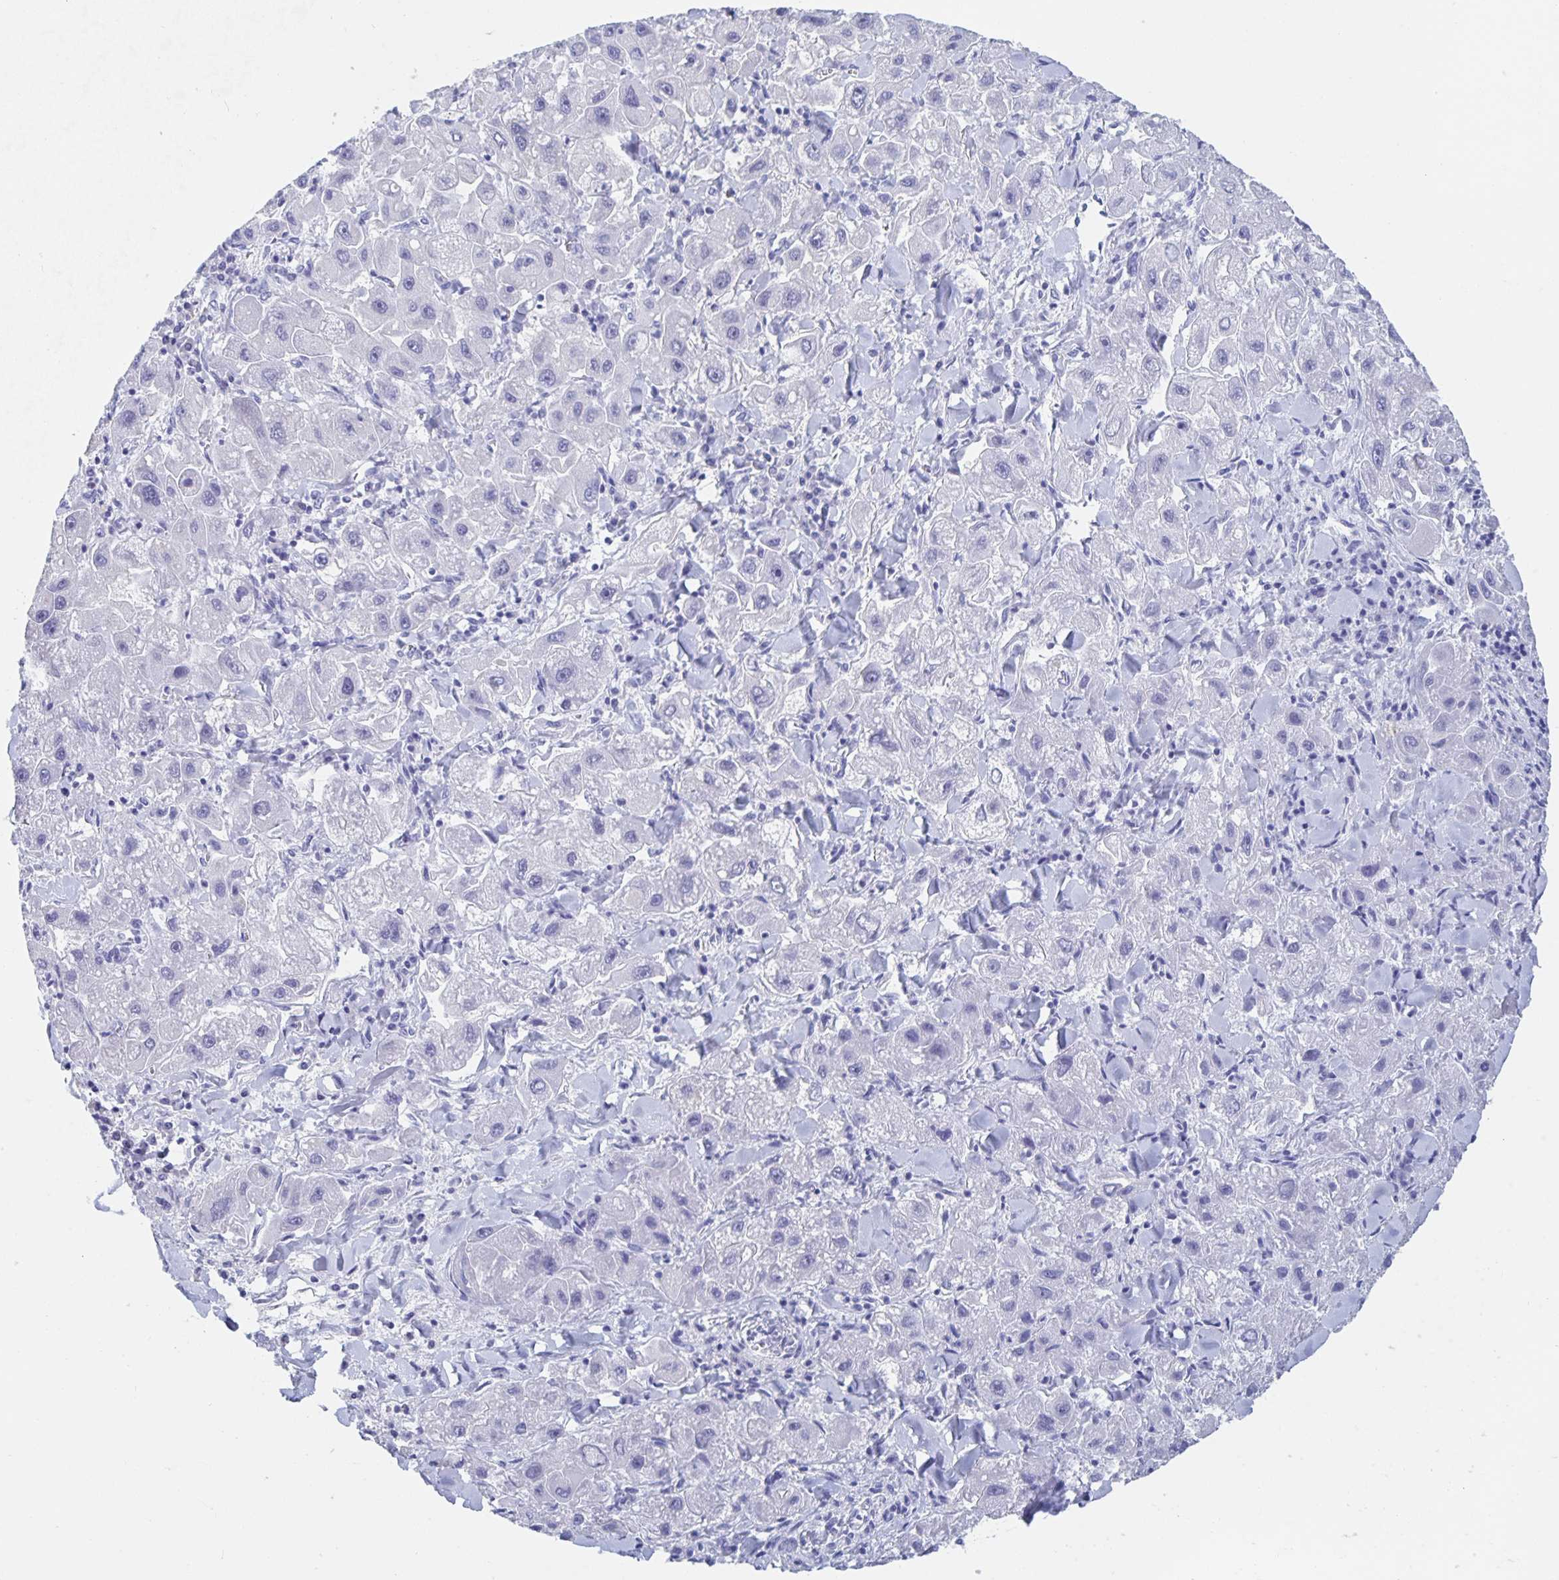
{"staining": {"intensity": "negative", "quantity": "none", "location": "none"}, "tissue": "liver cancer", "cell_type": "Tumor cells", "image_type": "cancer", "snomed": [{"axis": "morphology", "description": "Carcinoma, Hepatocellular, NOS"}, {"axis": "topography", "description": "Liver"}], "caption": "Immunohistochemistry of hepatocellular carcinoma (liver) demonstrates no expression in tumor cells.", "gene": "DMBT1", "patient": {"sex": "male", "age": 24}}